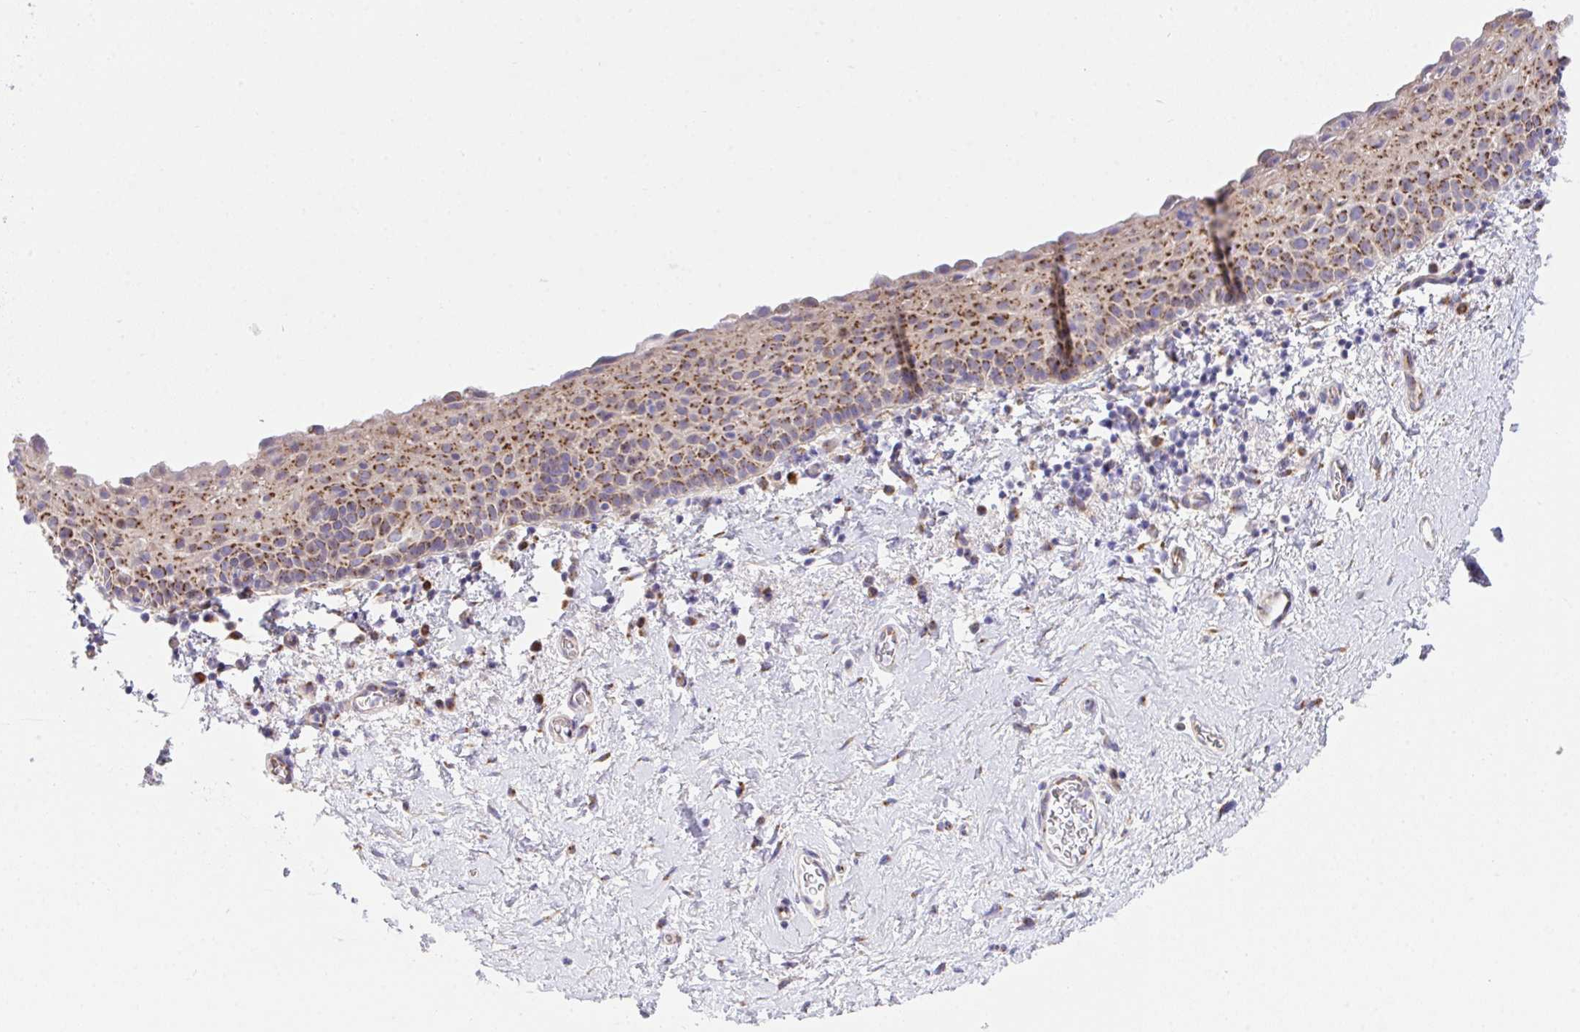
{"staining": {"intensity": "moderate", "quantity": "25%-75%", "location": "cytoplasmic/membranous"}, "tissue": "vagina", "cell_type": "Squamous epithelial cells", "image_type": "normal", "snomed": [{"axis": "morphology", "description": "Normal tissue, NOS"}, {"axis": "topography", "description": "Vagina"}], "caption": "There is medium levels of moderate cytoplasmic/membranous positivity in squamous epithelial cells of normal vagina, as demonstrated by immunohistochemical staining (brown color).", "gene": "MIA3", "patient": {"sex": "female", "age": 61}}